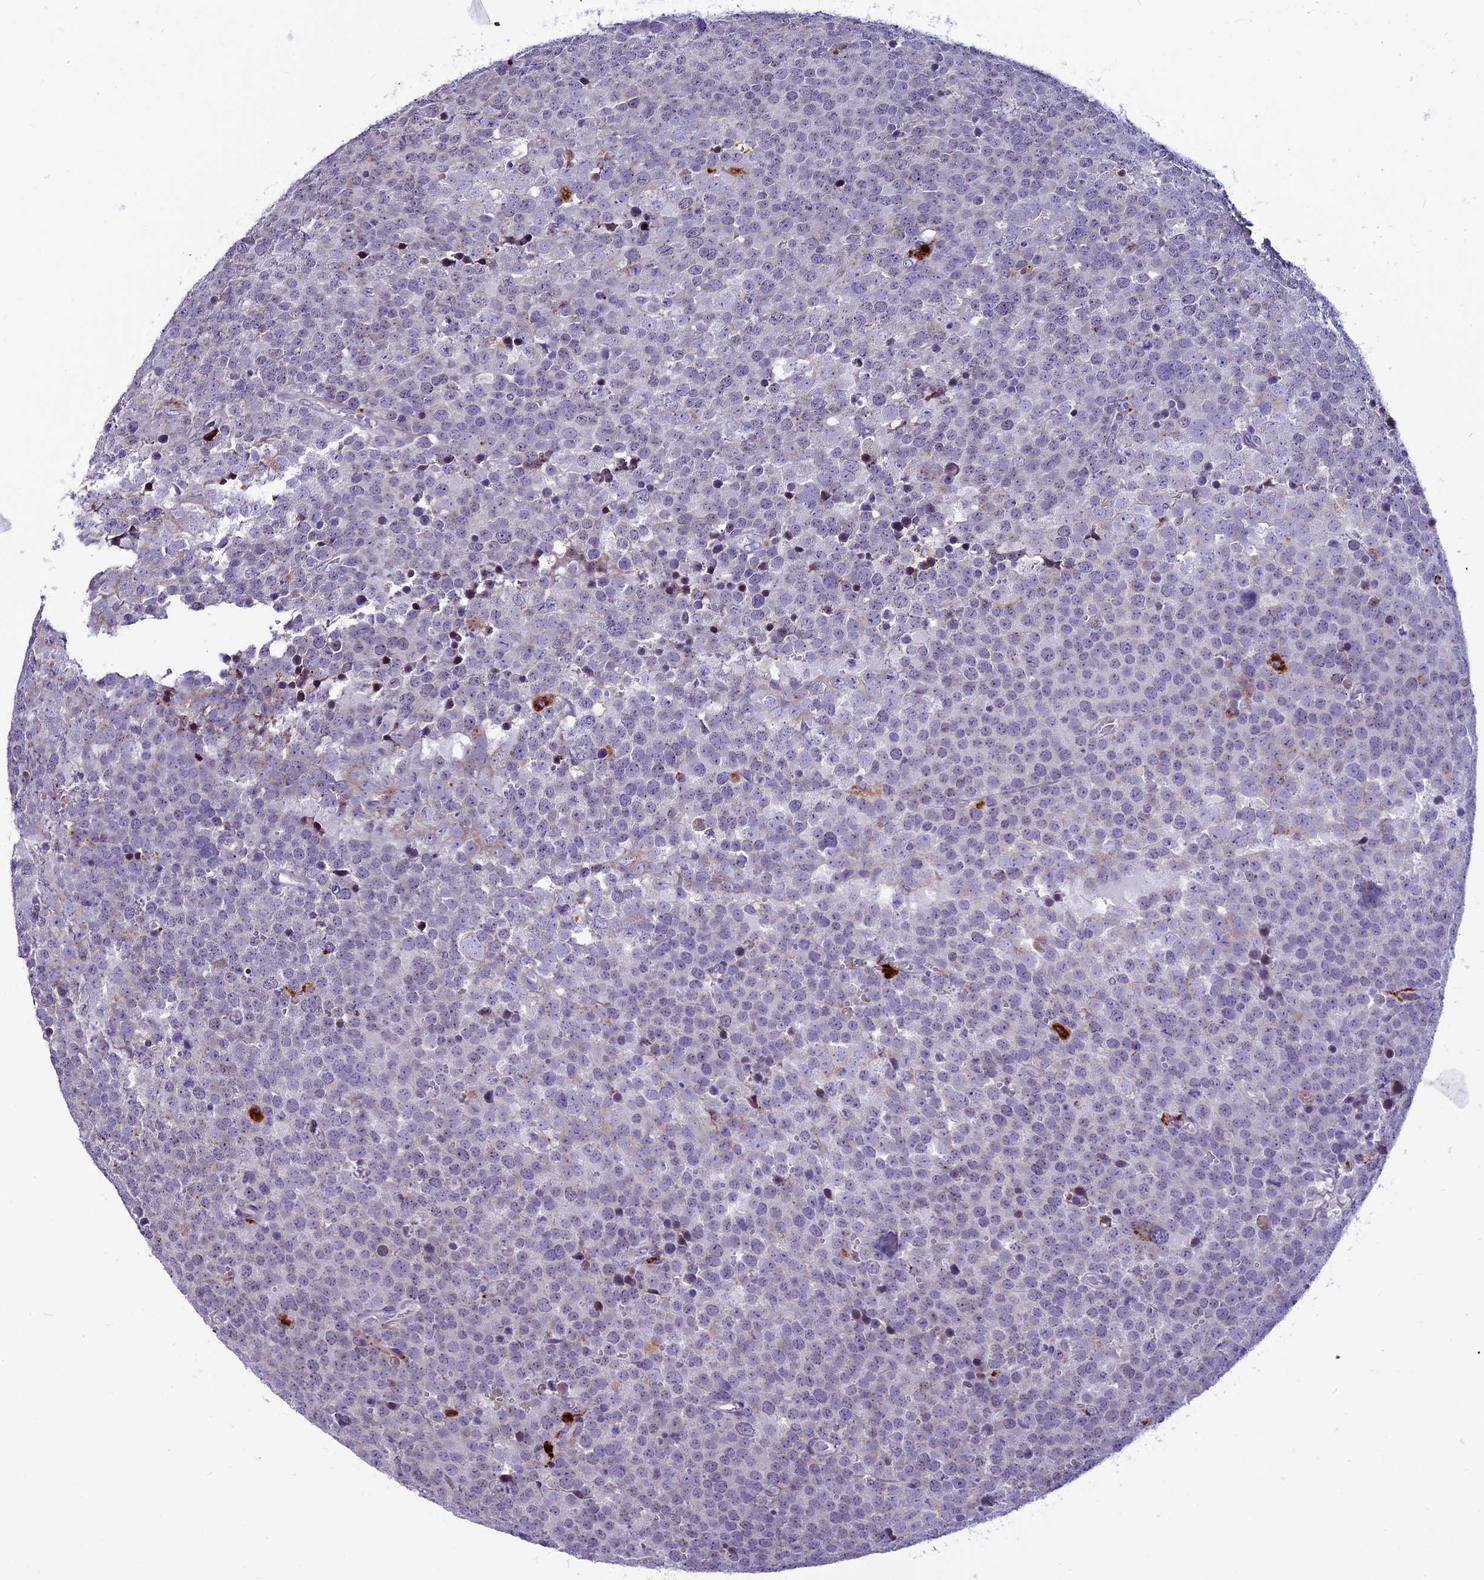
{"staining": {"intensity": "negative", "quantity": "none", "location": "none"}, "tissue": "testis cancer", "cell_type": "Tumor cells", "image_type": "cancer", "snomed": [{"axis": "morphology", "description": "Seminoma, NOS"}, {"axis": "topography", "description": "Testis"}], "caption": "Immunohistochemistry (IHC) image of testis cancer stained for a protein (brown), which shows no positivity in tumor cells.", "gene": "THRSP", "patient": {"sex": "male", "age": 71}}